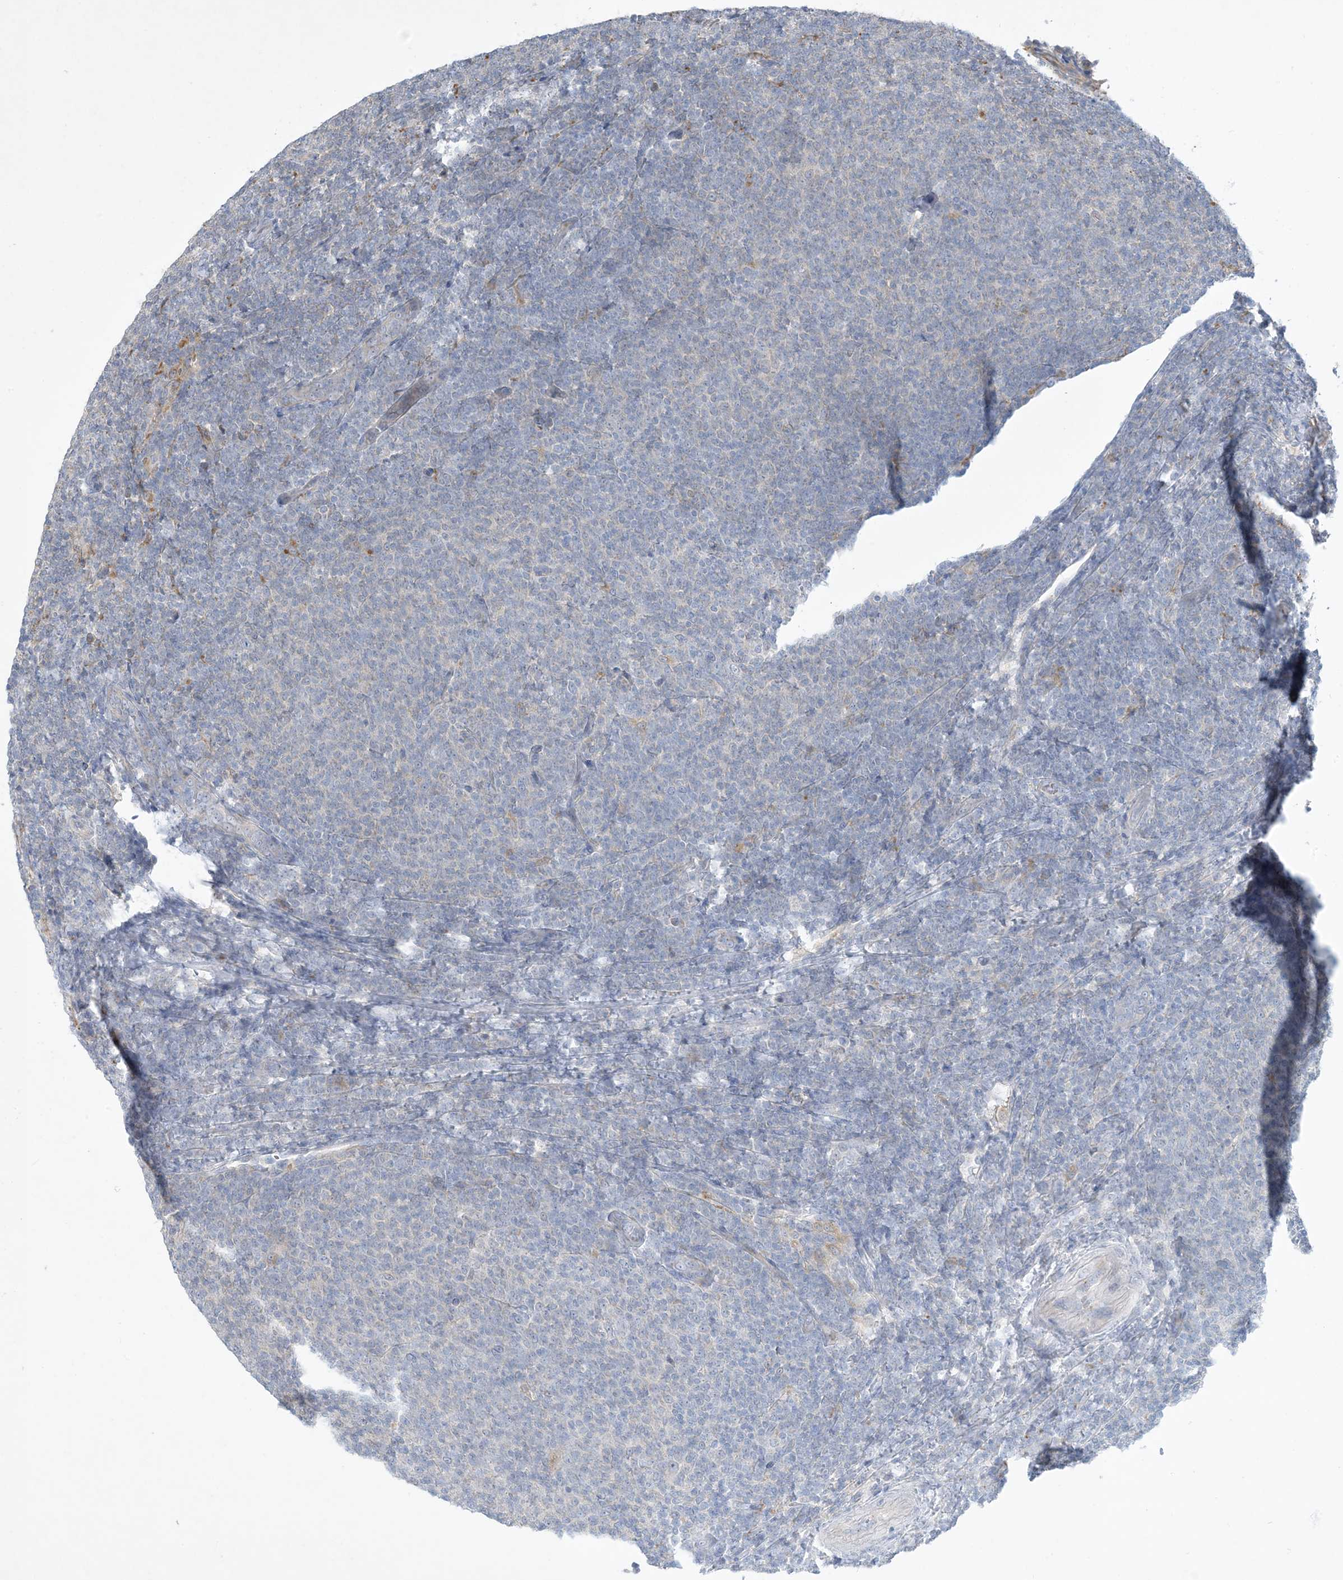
{"staining": {"intensity": "negative", "quantity": "none", "location": "none"}, "tissue": "lymphoma", "cell_type": "Tumor cells", "image_type": "cancer", "snomed": [{"axis": "morphology", "description": "Malignant lymphoma, non-Hodgkin's type, Low grade"}, {"axis": "topography", "description": "Lymph node"}], "caption": "The image exhibits no significant positivity in tumor cells of low-grade malignant lymphoma, non-Hodgkin's type.", "gene": "MRPS18A", "patient": {"sex": "male", "age": 66}}